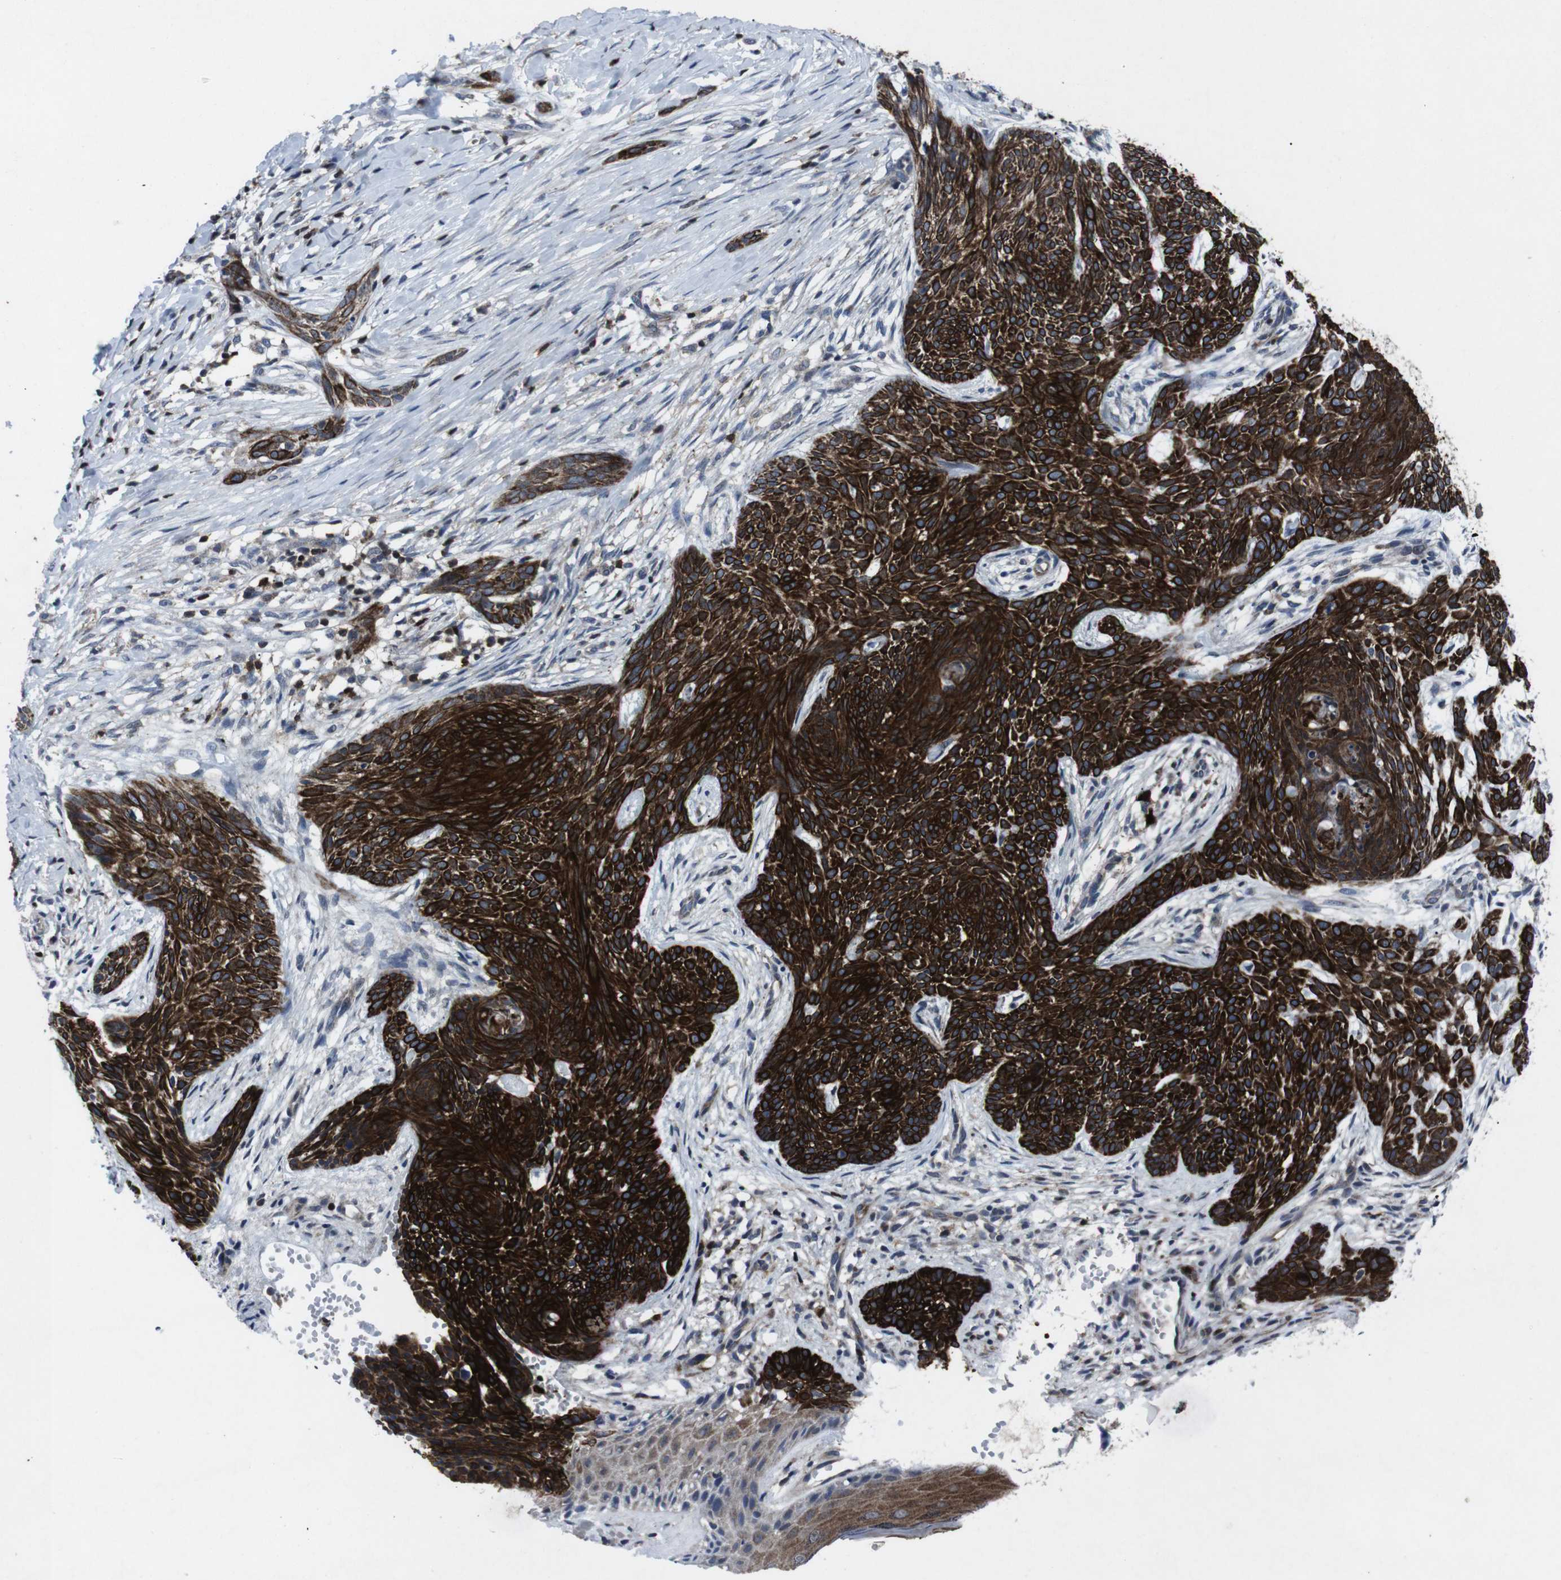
{"staining": {"intensity": "strong", "quantity": ">75%", "location": "cytoplasmic/membranous"}, "tissue": "skin cancer", "cell_type": "Tumor cells", "image_type": "cancer", "snomed": [{"axis": "morphology", "description": "Basal cell carcinoma"}, {"axis": "topography", "description": "Skin"}], "caption": "A high amount of strong cytoplasmic/membranous staining is appreciated in about >75% of tumor cells in skin basal cell carcinoma tissue.", "gene": "STAT4", "patient": {"sex": "female", "age": 59}}